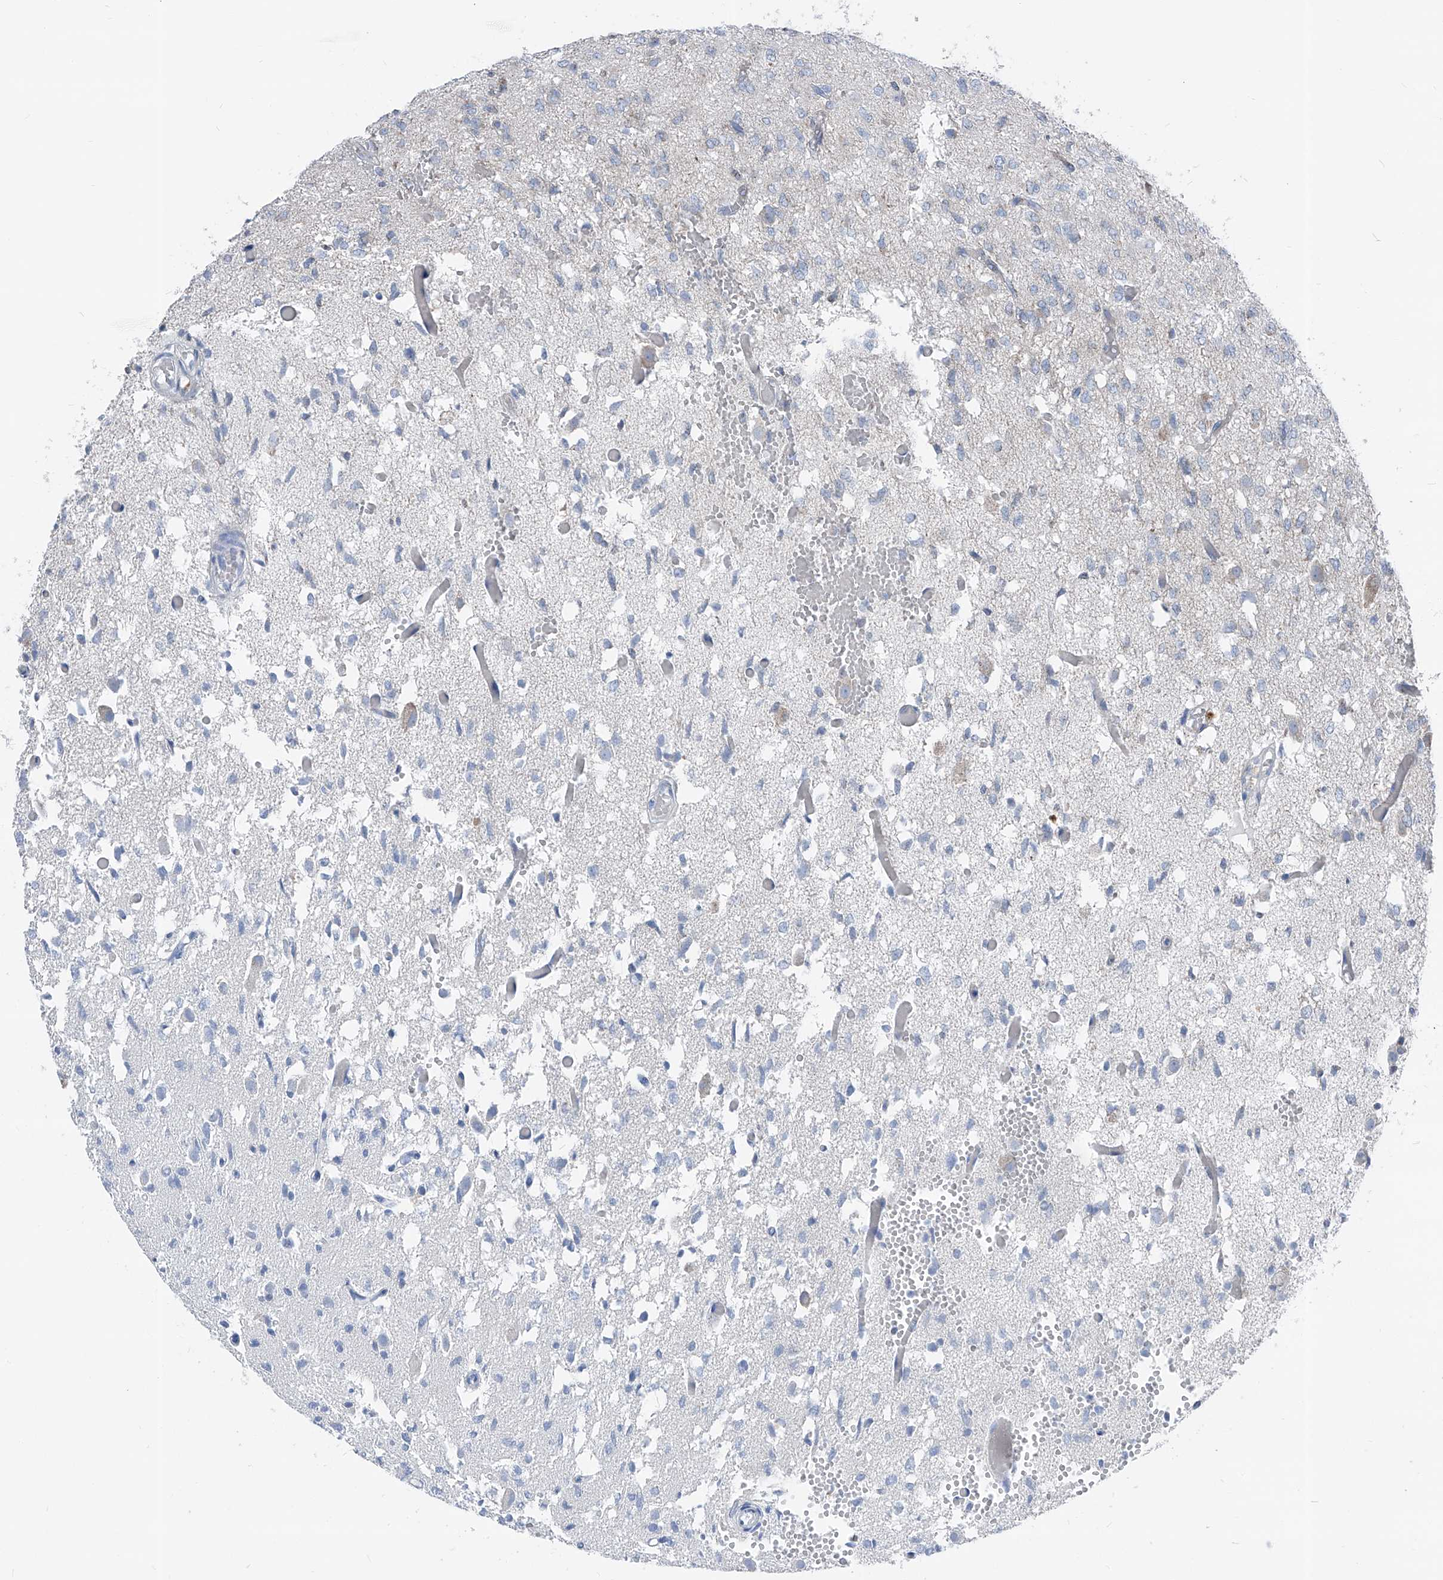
{"staining": {"intensity": "negative", "quantity": "none", "location": "none"}, "tissue": "glioma", "cell_type": "Tumor cells", "image_type": "cancer", "snomed": [{"axis": "morphology", "description": "Glioma, malignant, High grade"}, {"axis": "topography", "description": "Brain"}], "caption": "A high-resolution micrograph shows immunohistochemistry (IHC) staining of glioma, which displays no significant positivity in tumor cells.", "gene": "AGPS", "patient": {"sex": "female", "age": 59}}